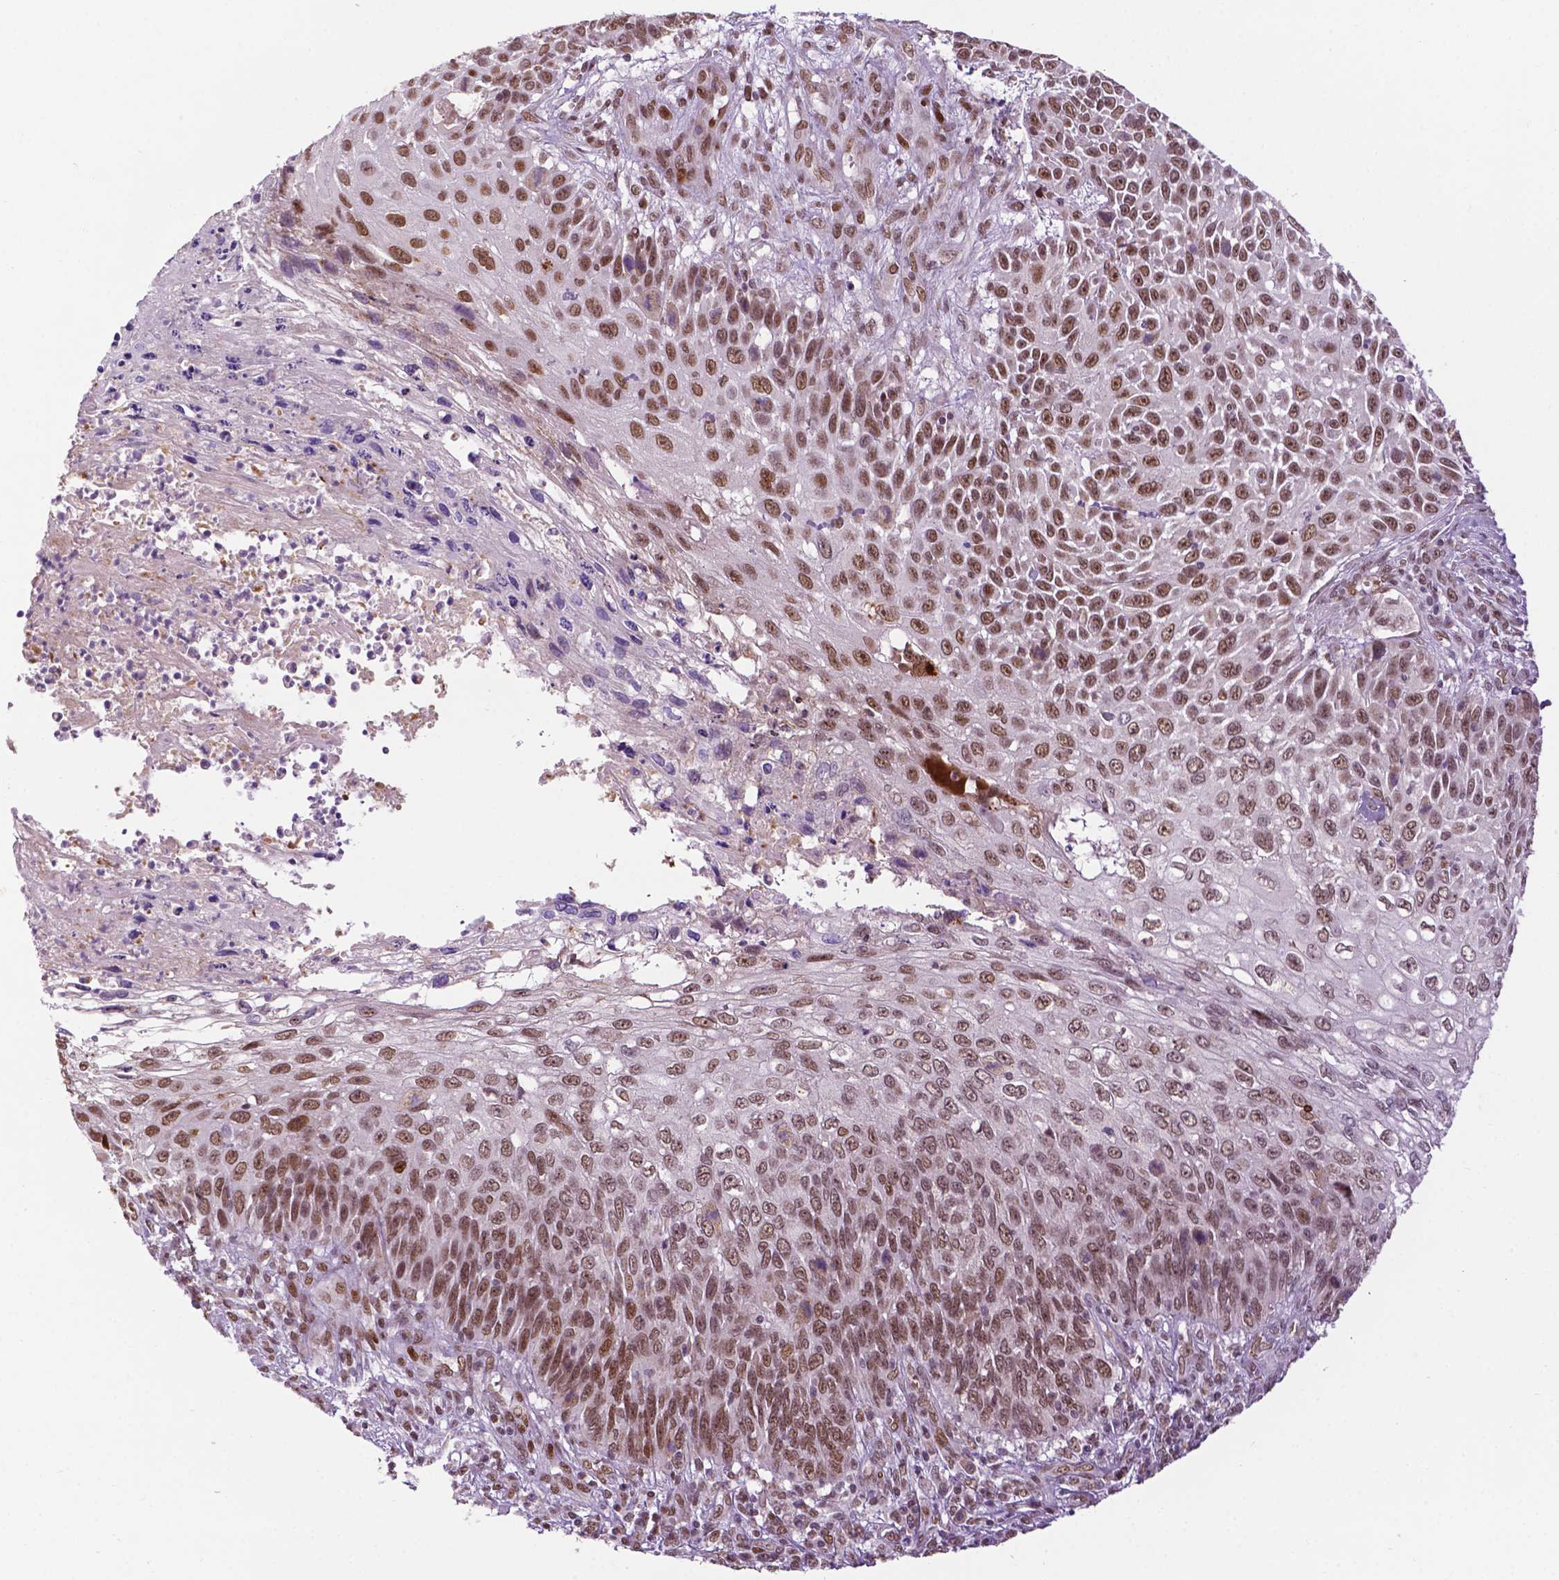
{"staining": {"intensity": "moderate", "quantity": ">75%", "location": "nuclear"}, "tissue": "skin cancer", "cell_type": "Tumor cells", "image_type": "cancer", "snomed": [{"axis": "morphology", "description": "Squamous cell carcinoma, NOS"}, {"axis": "topography", "description": "Skin"}], "caption": "Immunohistochemical staining of human squamous cell carcinoma (skin) displays moderate nuclear protein positivity in about >75% of tumor cells. The staining was performed using DAB to visualize the protein expression in brown, while the nuclei were stained in blue with hematoxylin (Magnification: 20x).", "gene": "ZNF41", "patient": {"sex": "male", "age": 92}}